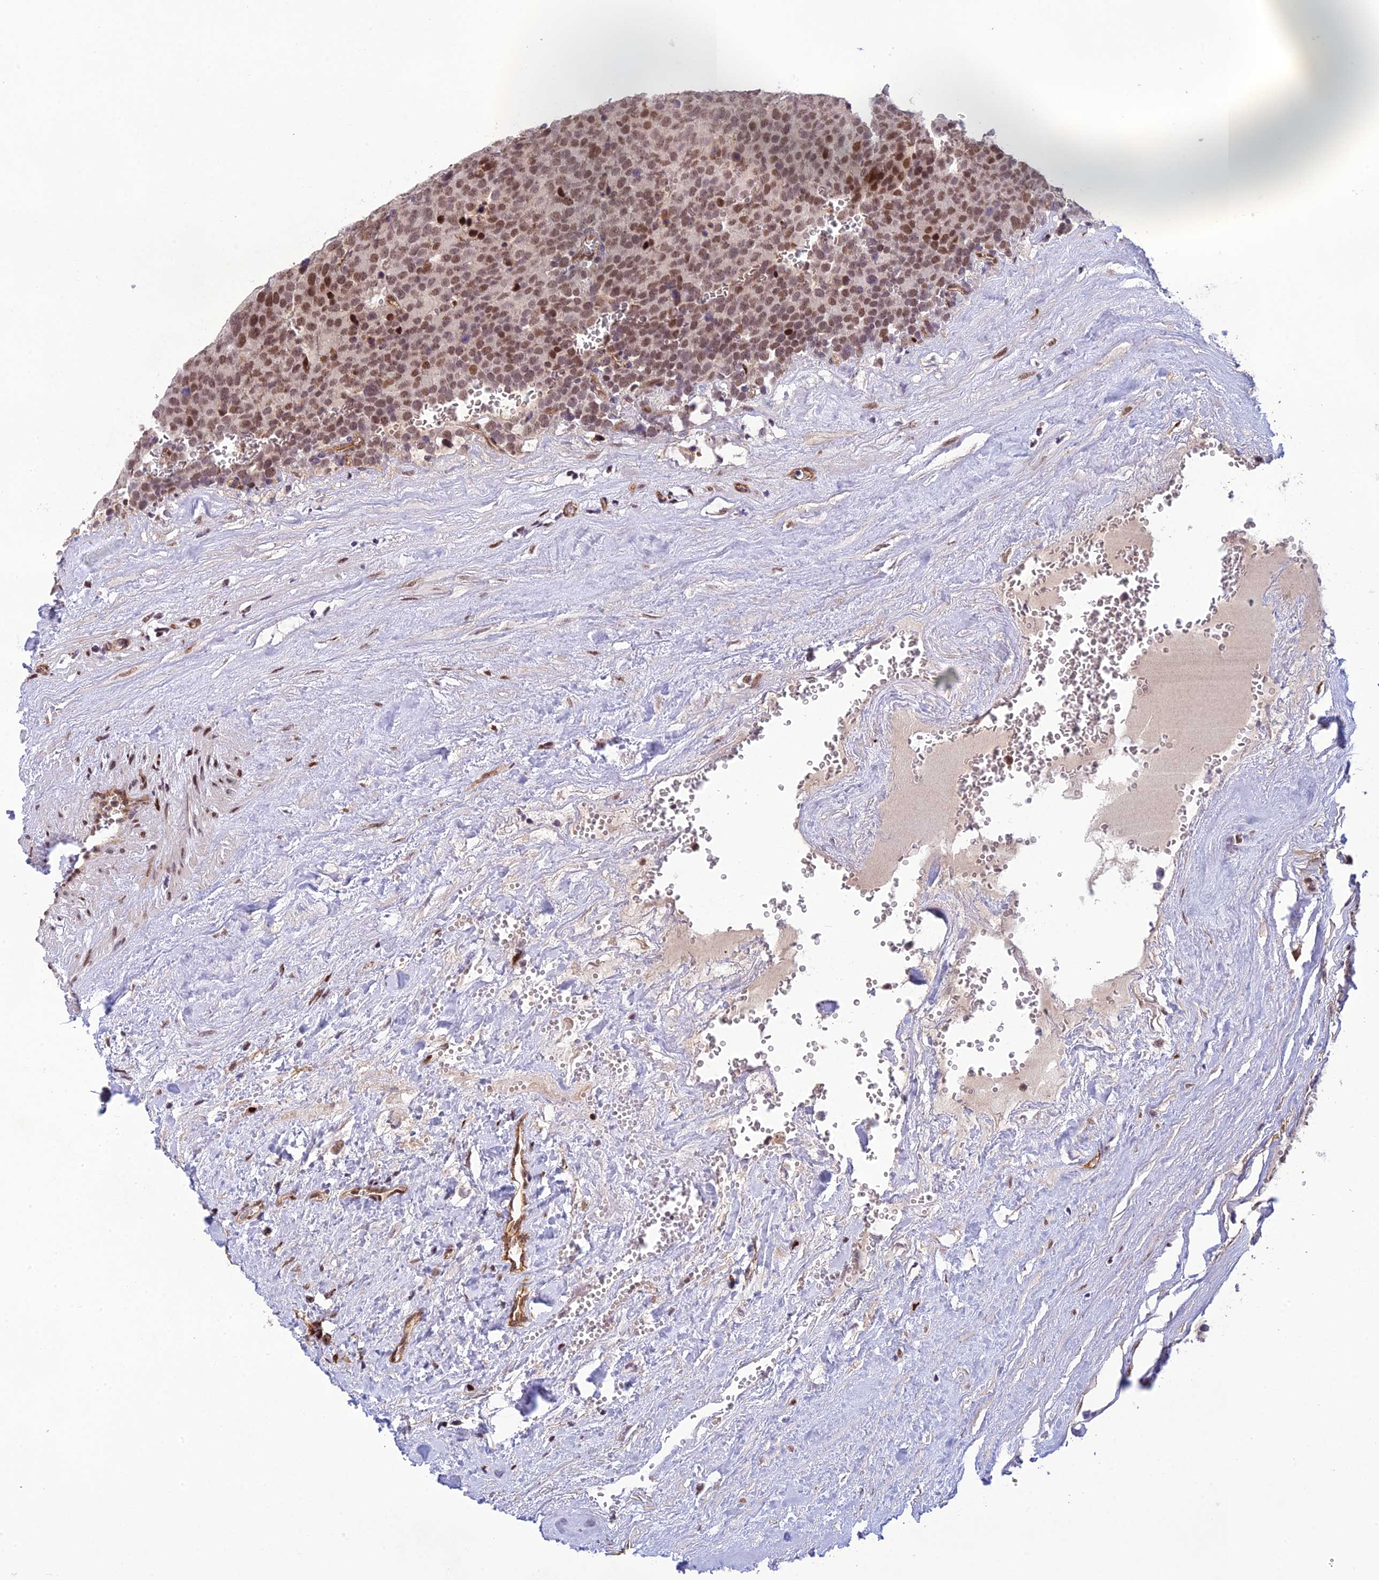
{"staining": {"intensity": "moderate", "quantity": ">75%", "location": "nuclear"}, "tissue": "testis cancer", "cell_type": "Tumor cells", "image_type": "cancer", "snomed": [{"axis": "morphology", "description": "Seminoma, NOS"}, {"axis": "topography", "description": "Testis"}], "caption": "A photomicrograph showing moderate nuclear expression in approximately >75% of tumor cells in testis cancer, as visualized by brown immunohistochemical staining.", "gene": "RANBP3", "patient": {"sex": "male", "age": 71}}